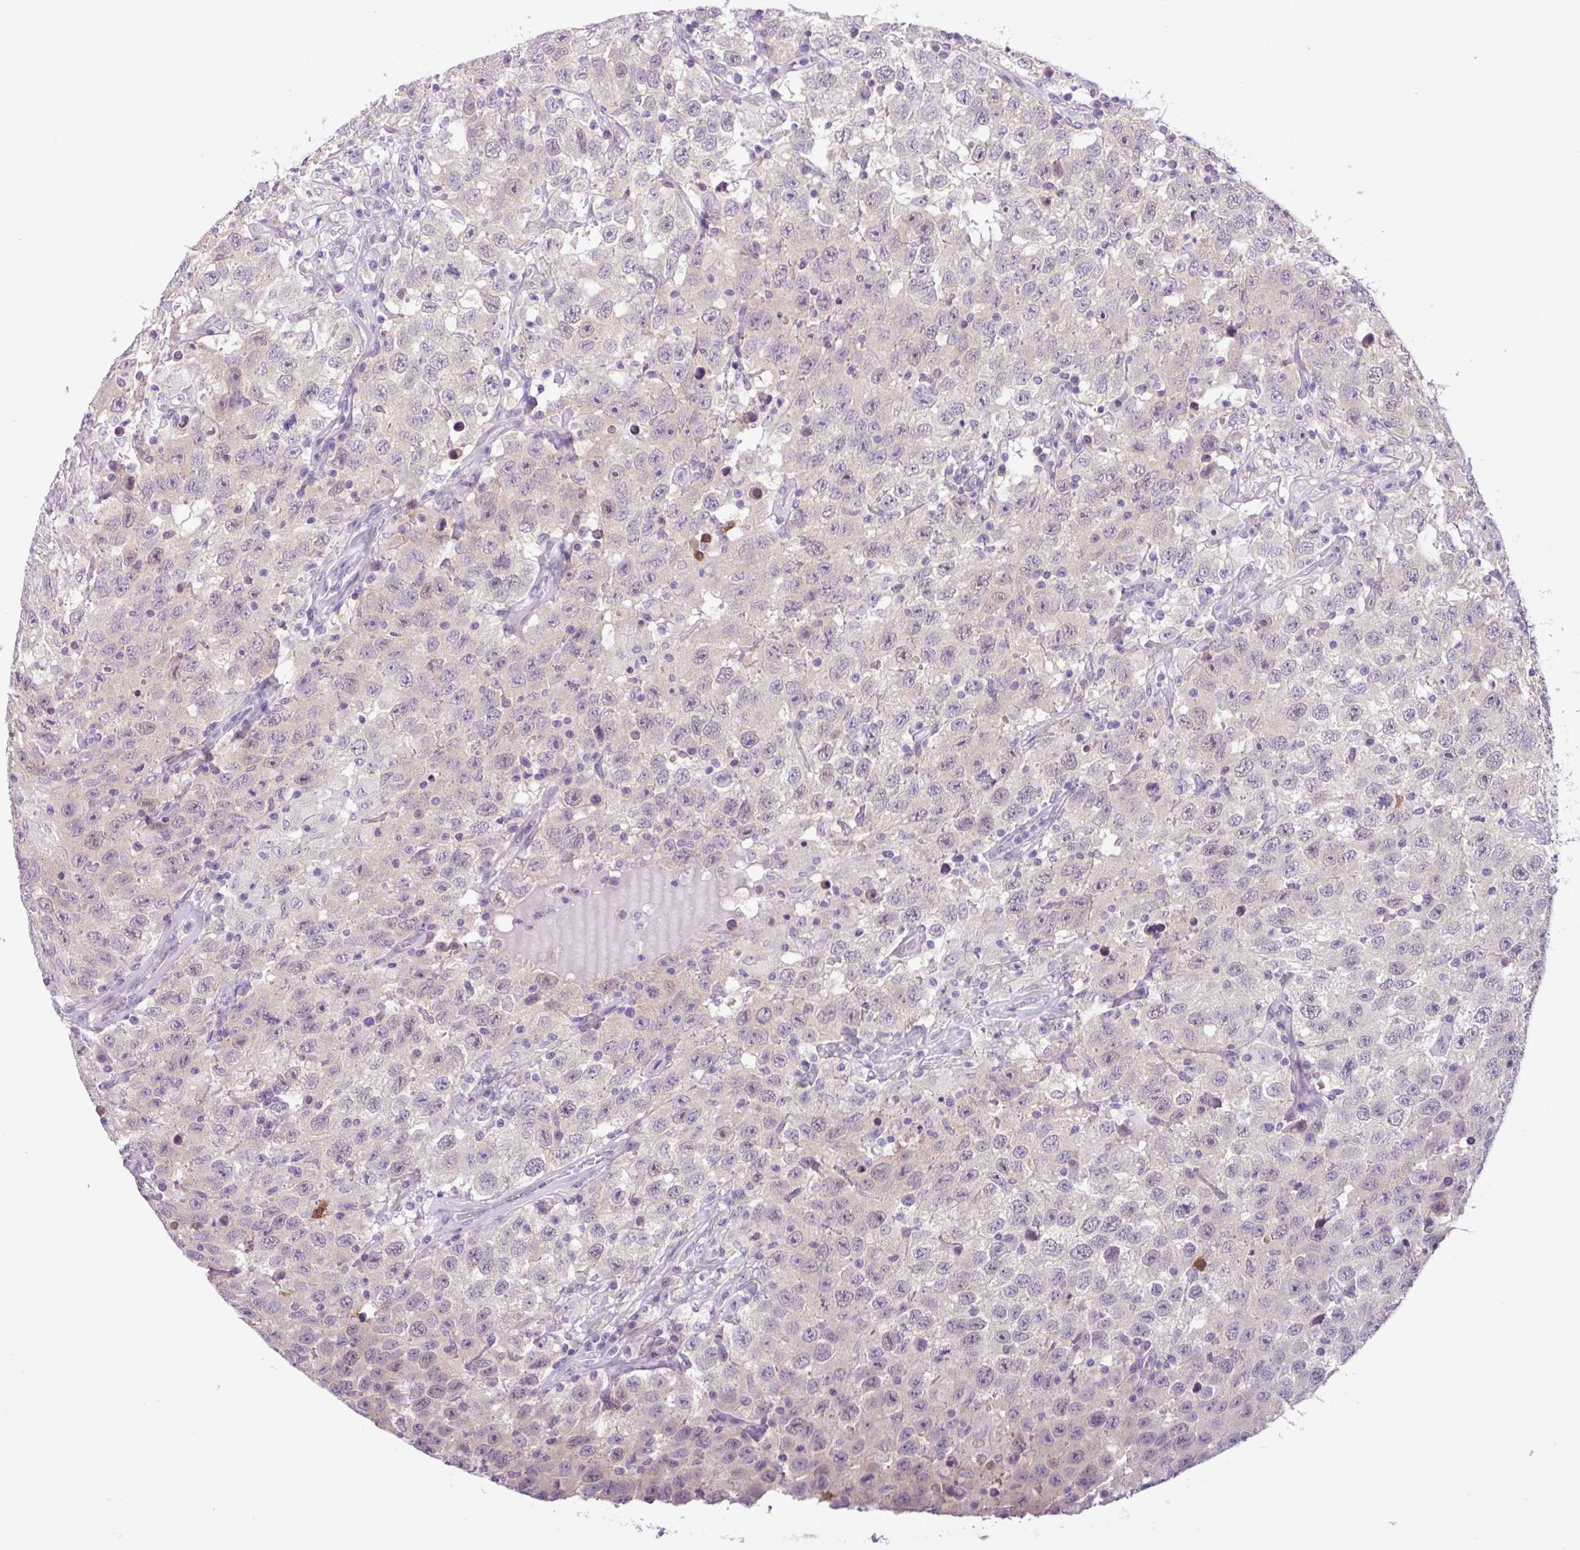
{"staining": {"intensity": "negative", "quantity": "none", "location": "none"}, "tissue": "testis cancer", "cell_type": "Tumor cells", "image_type": "cancer", "snomed": [{"axis": "morphology", "description": "Seminoma, NOS"}, {"axis": "topography", "description": "Testis"}], "caption": "High magnification brightfield microscopy of seminoma (testis) stained with DAB (brown) and counterstained with hematoxylin (blue): tumor cells show no significant staining.", "gene": "TONSL", "patient": {"sex": "male", "age": 41}}